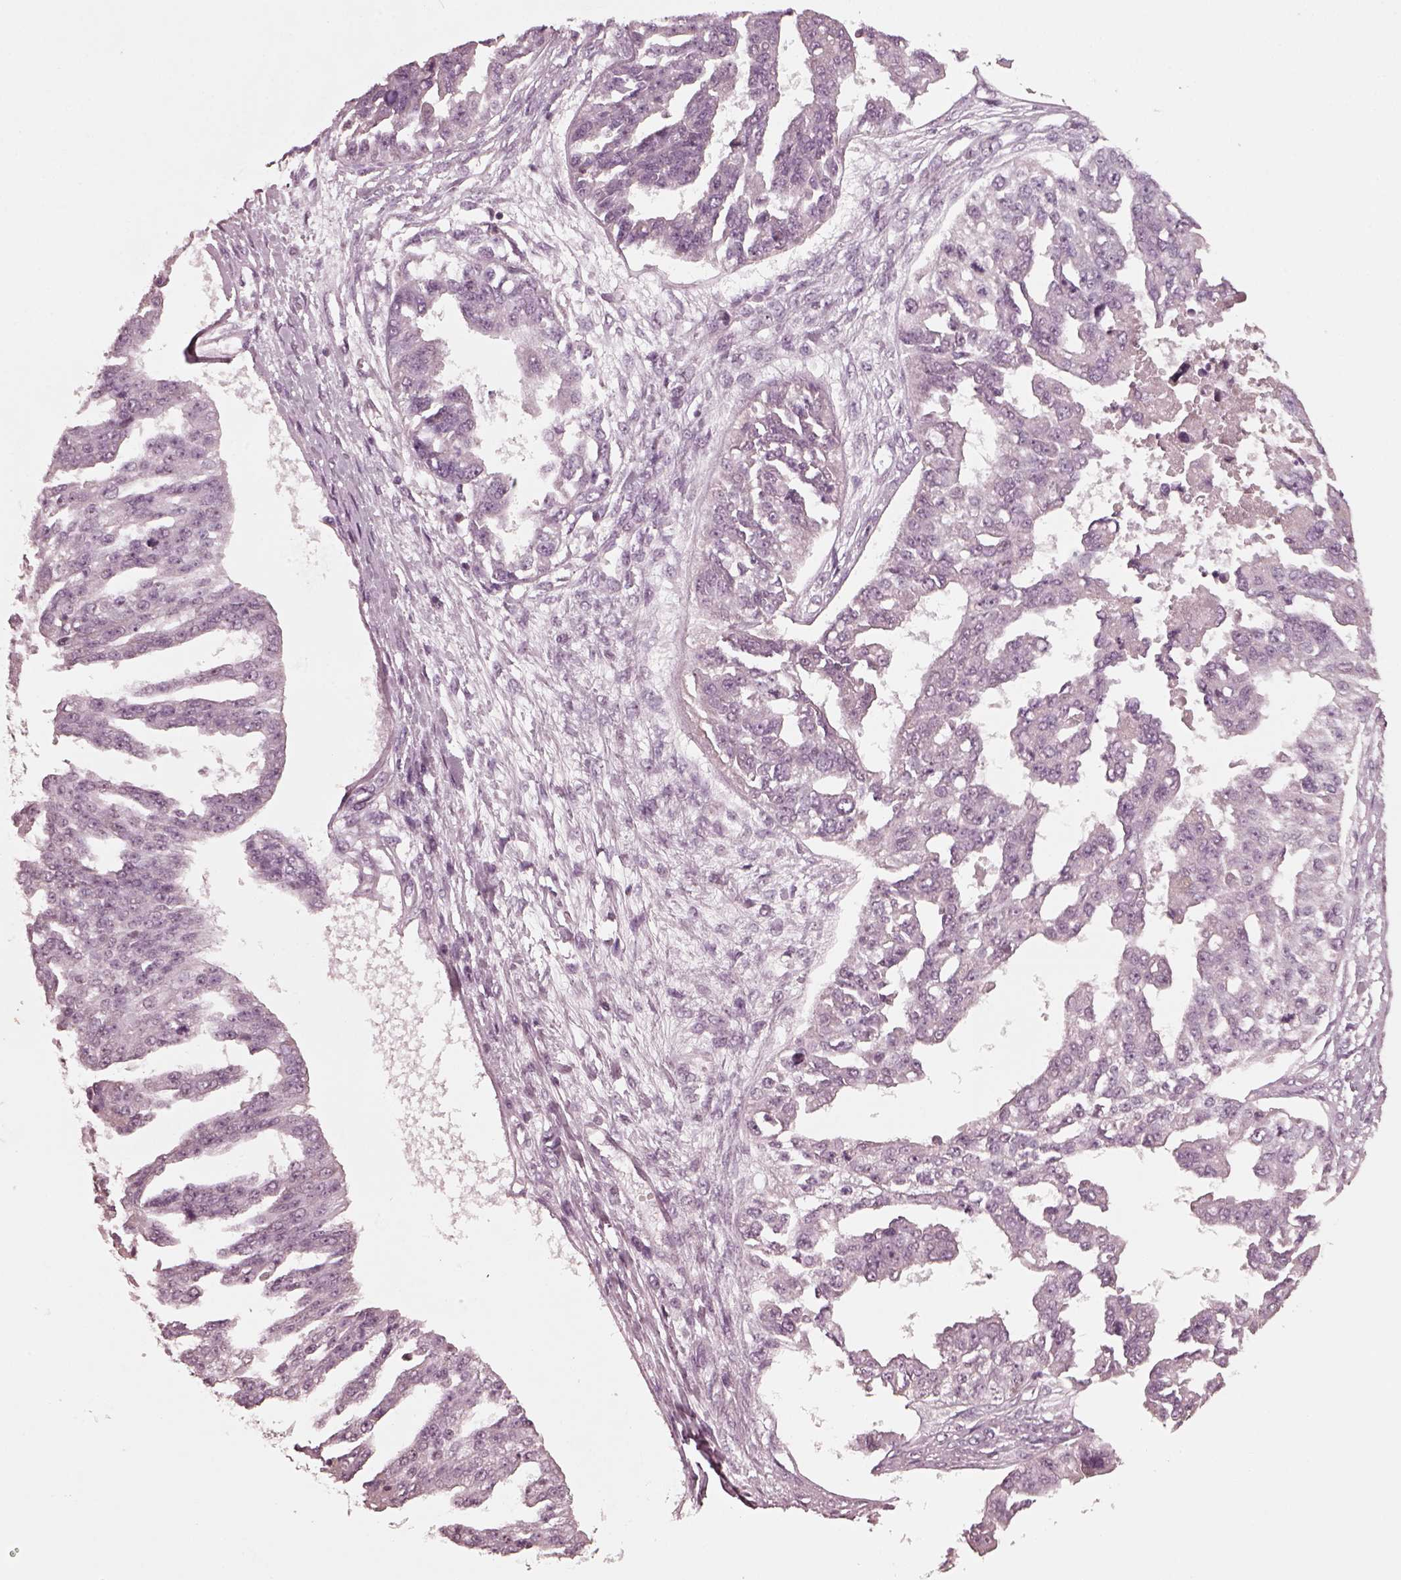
{"staining": {"intensity": "negative", "quantity": "none", "location": "none"}, "tissue": "ovarian cancer", "cell_type": "Tumor cells", "image_type": "cancer", "snomed": [{"axis": "morphology", "description": "Cystadenocarcinoma, serous, NOS"}, {"axis": "topography", "description": "Ovary"}], "caption": "The micrograph displays no staining of tumor cells in serous cystadenocarcinoma (ovarian).", "gene": "SAXO1", "patient": {"sex": "female", "age": 58}}